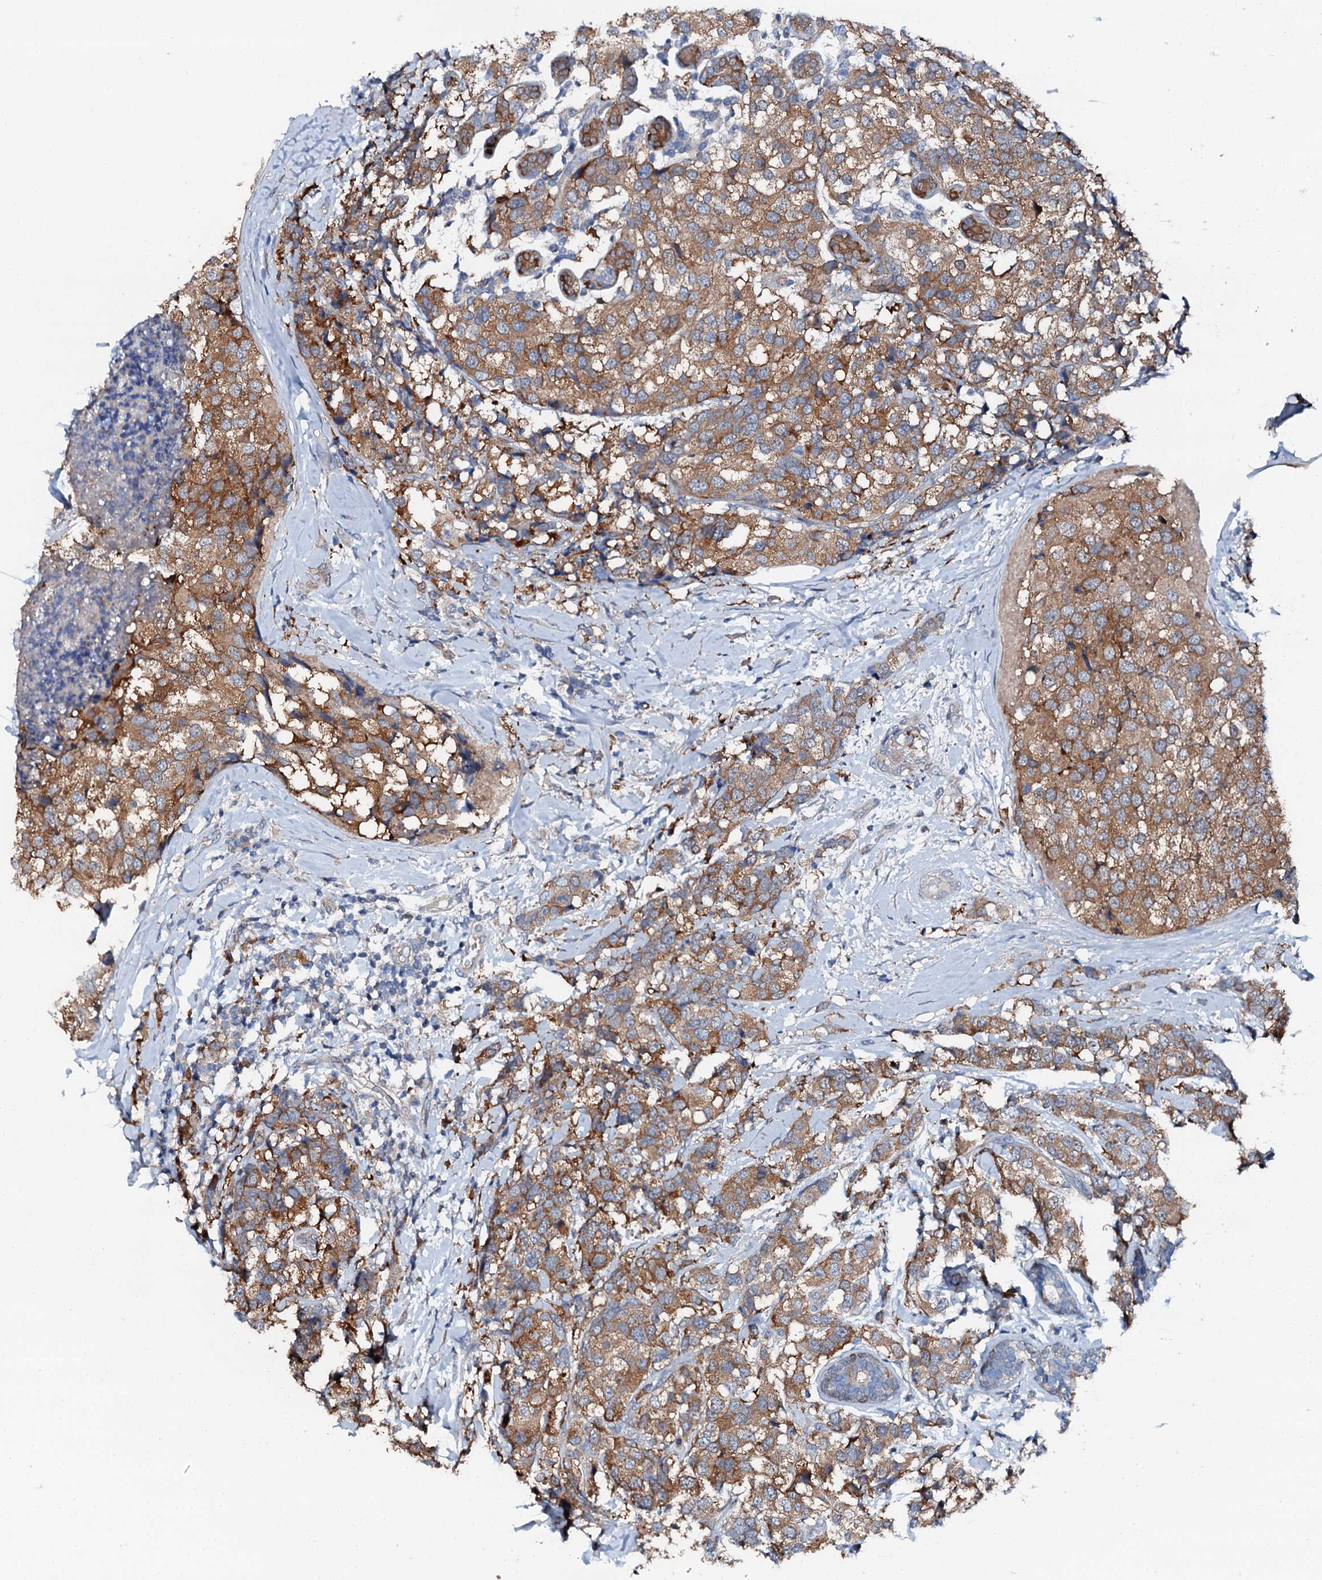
{"staining": {"intensity": "moderate", "quantity": ">75%", "location": "cytoplasmic/membranous"}, "tissue": "breast cancer", "cell_type": "Tumor cells", "image_type": "cancer", "snomed": [{"axis": "morphology", "description": "Lobular carcinoma"}, {"axis": "topography", "description": "Breast"}], "caption": "Immunohistochemical staining of human breast lobular carcinoma exhibits medium levels of moderate cytoplasmic/membranous positivity in about >75% of tumor cells.", "gene": "GFOD2", "patient": {"sex": "female", "age": 59}}